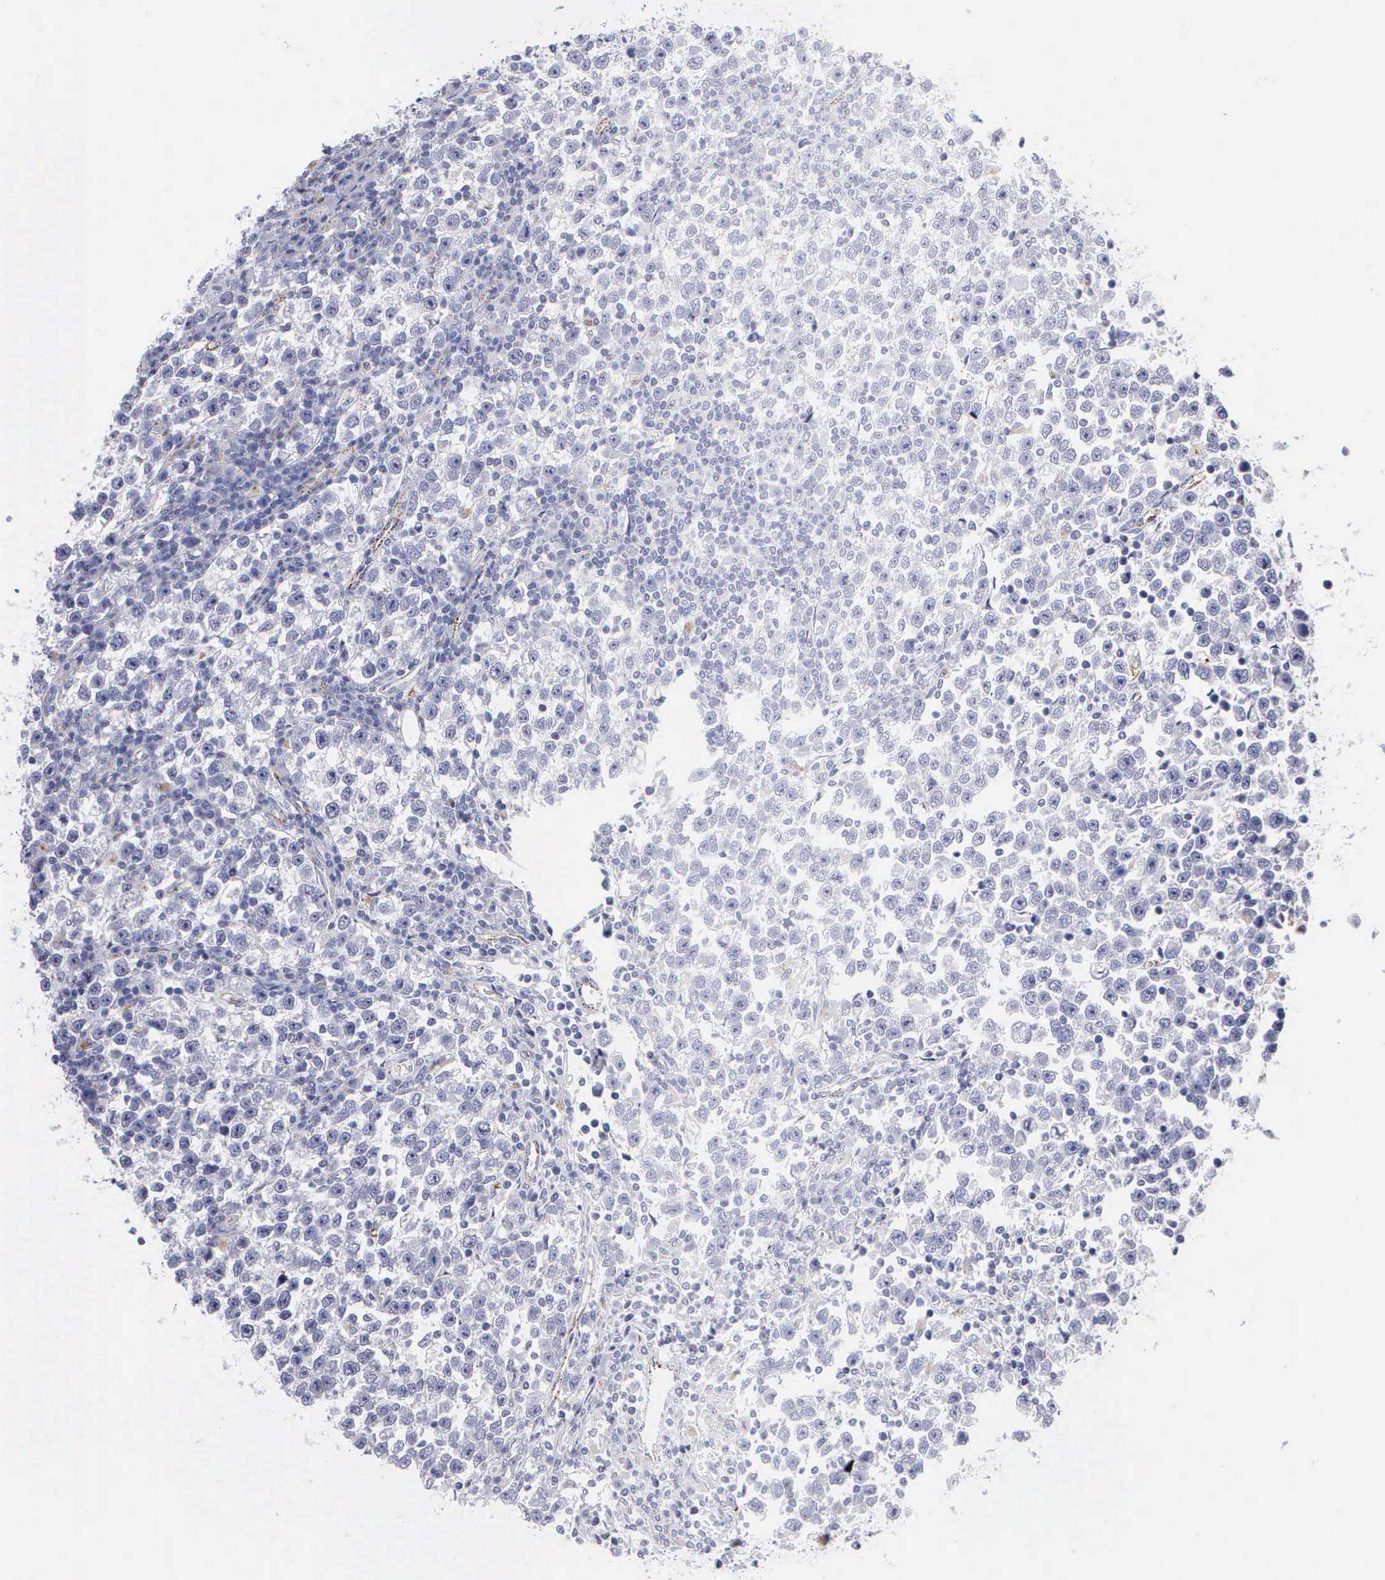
{"staining": {"intensity": "negative", "quantity": "none", "location": "none"}, "tissue": "testis cancer", "cell_type": "Tumor cells", "image_type": "cancer", "snomed": [{"axis": "morphology", "description": "Seminoma, NOS"}, {"axis": "topography", "description": "Testis"}], "caption": "Immunohistochemical staining of testis cancer exhibits no significant positivity in tumor cells.", "gene": "CTSL", "patient": {"sex": "male", "age": 43}}